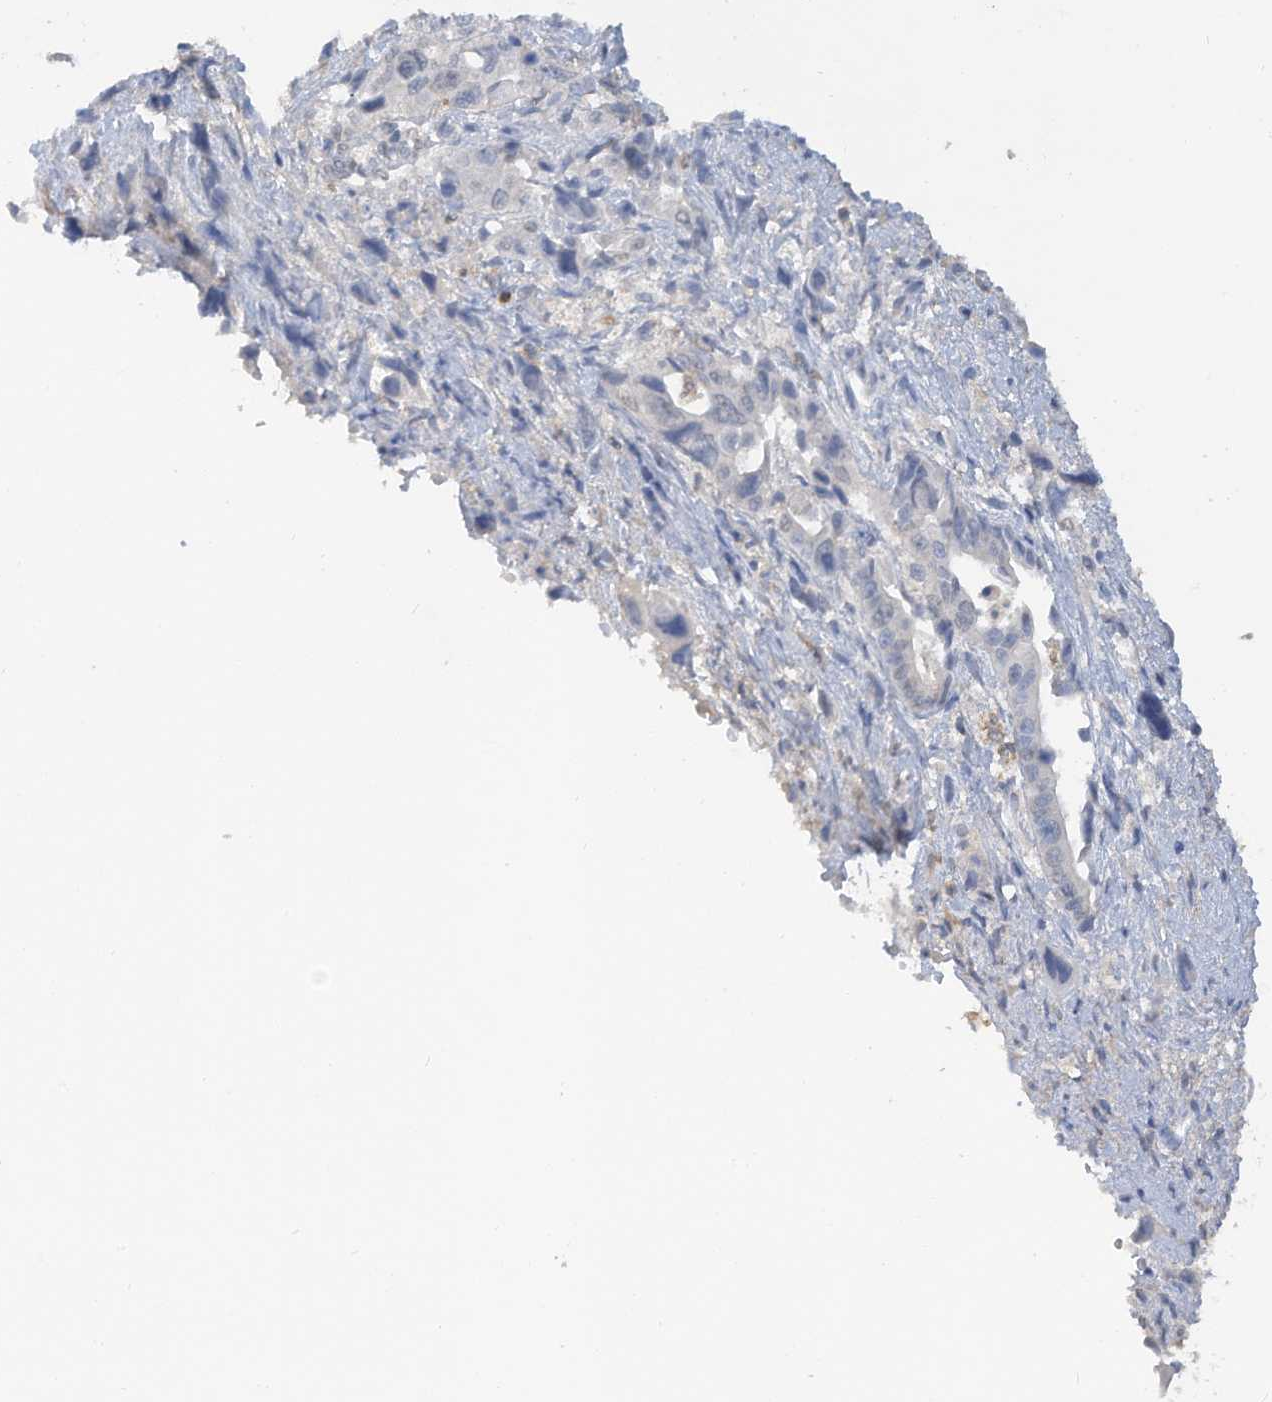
{"staining": {"intensity": "negative", "quantity": "none", "location": "none"}, "tissue": "pancreatic cancer", "cell_type": "Tumor cells", "image_type": "cancer", "snomed": [{"axis": "morphology", "description": "Adenocarcinoma, NOS"}, {"axis": "topography", "description": "Pancreas"}], "caption": "There is no significant staining in tumor cells of adenocarcinoma (pancreatic).", "gene": "HAS3", "patient": {"sex": "male", "age": 46}}